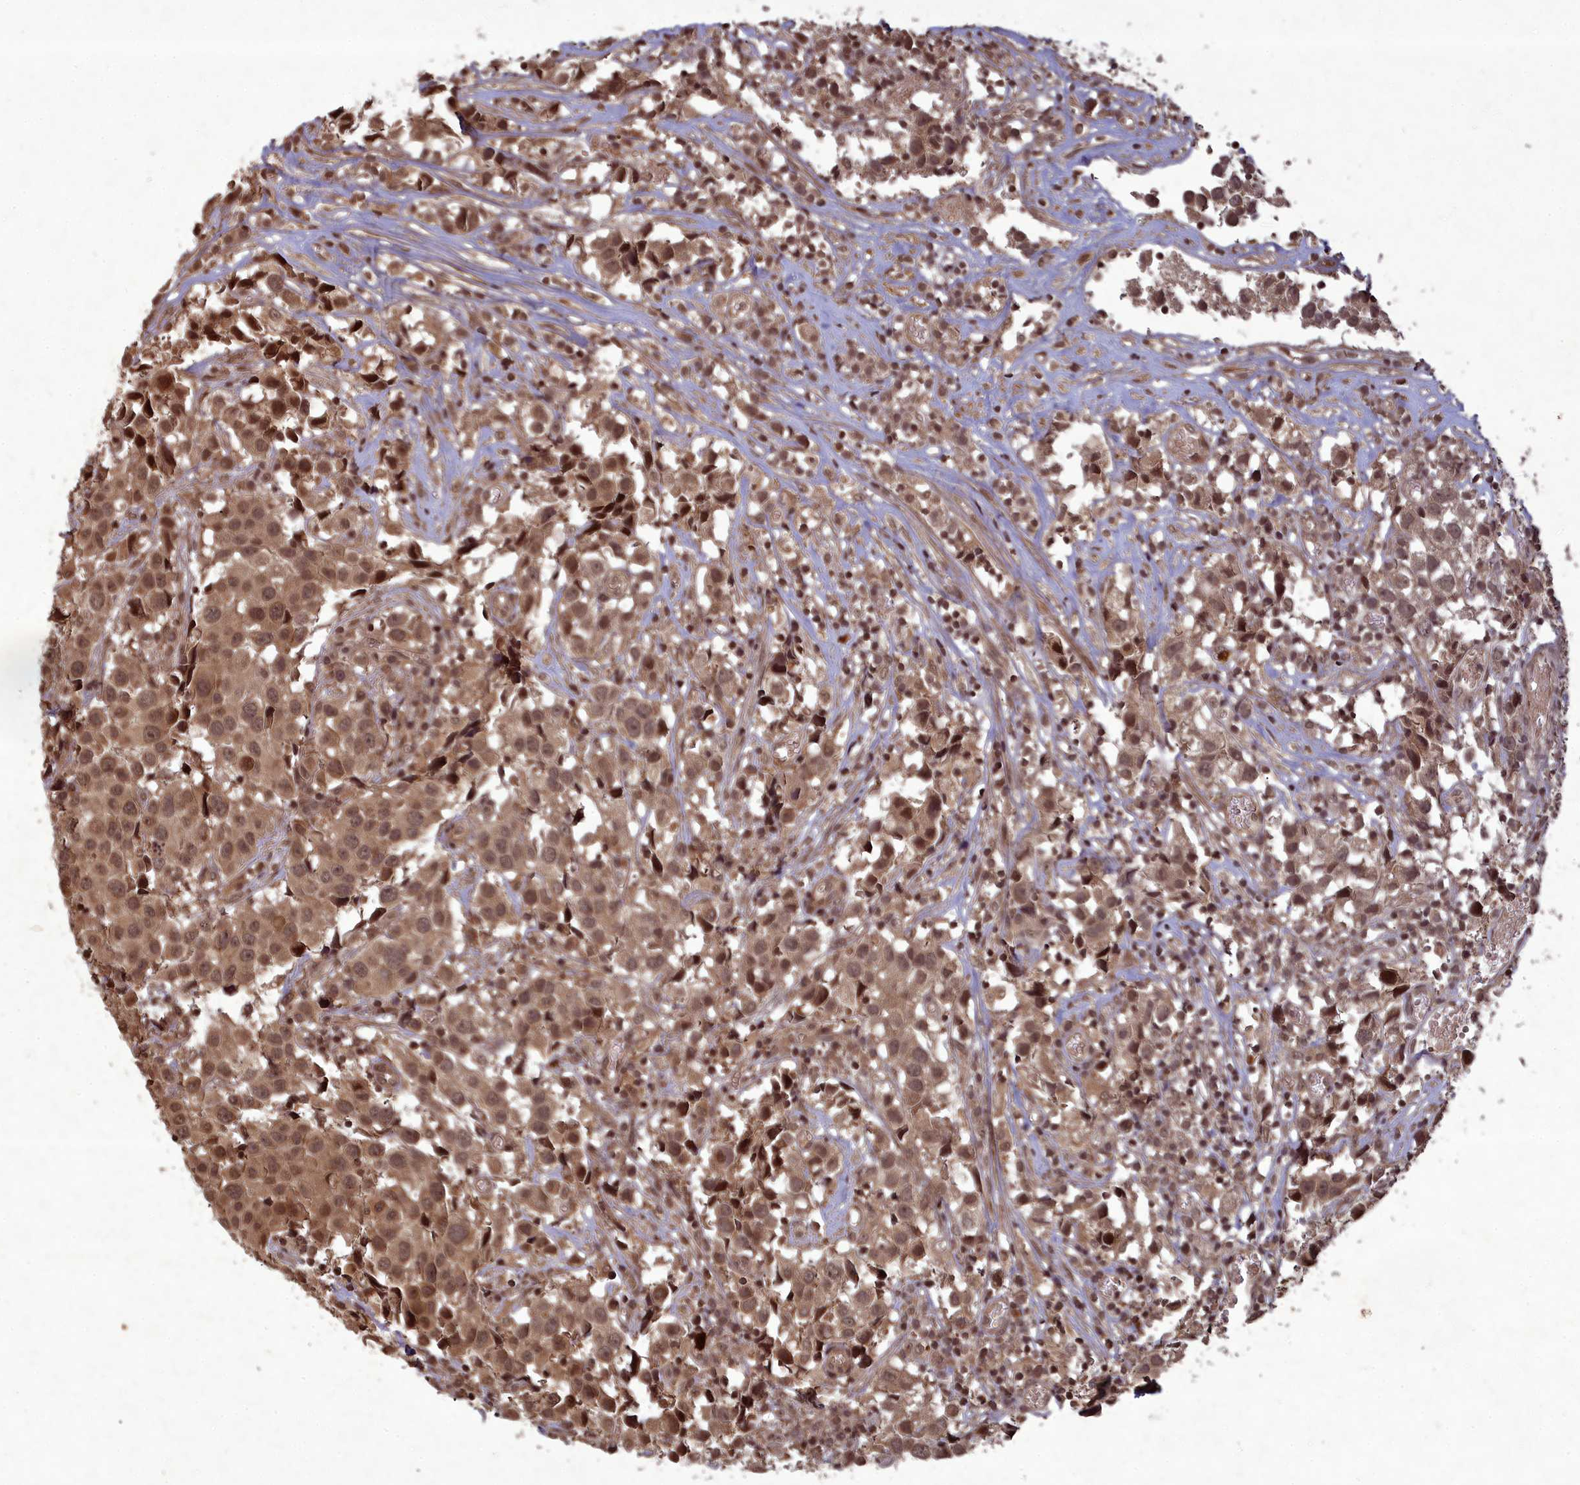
{"staining": {"intensity": "moderate", "quantity": ">75%", "location": "cytoplasmic/membranous,nuclear"}, "tissue": "urothelial cancer", "cell_type": "Tumor cells", "image_type": "cancer", "snomed": [{"axis": "morphology", "description": "Urothelial carcinoma, High grade"}, {"axis": "topography", "description": "Urinary bladder"}], "caption": "Moderate cytoplasmic/membranous and nuclear staining is identified in about >75% of tumor cells in urothelial carcinoma (high-grade).", "gene": "SRMS", "patient": {"sex": "female", "age": 75}}